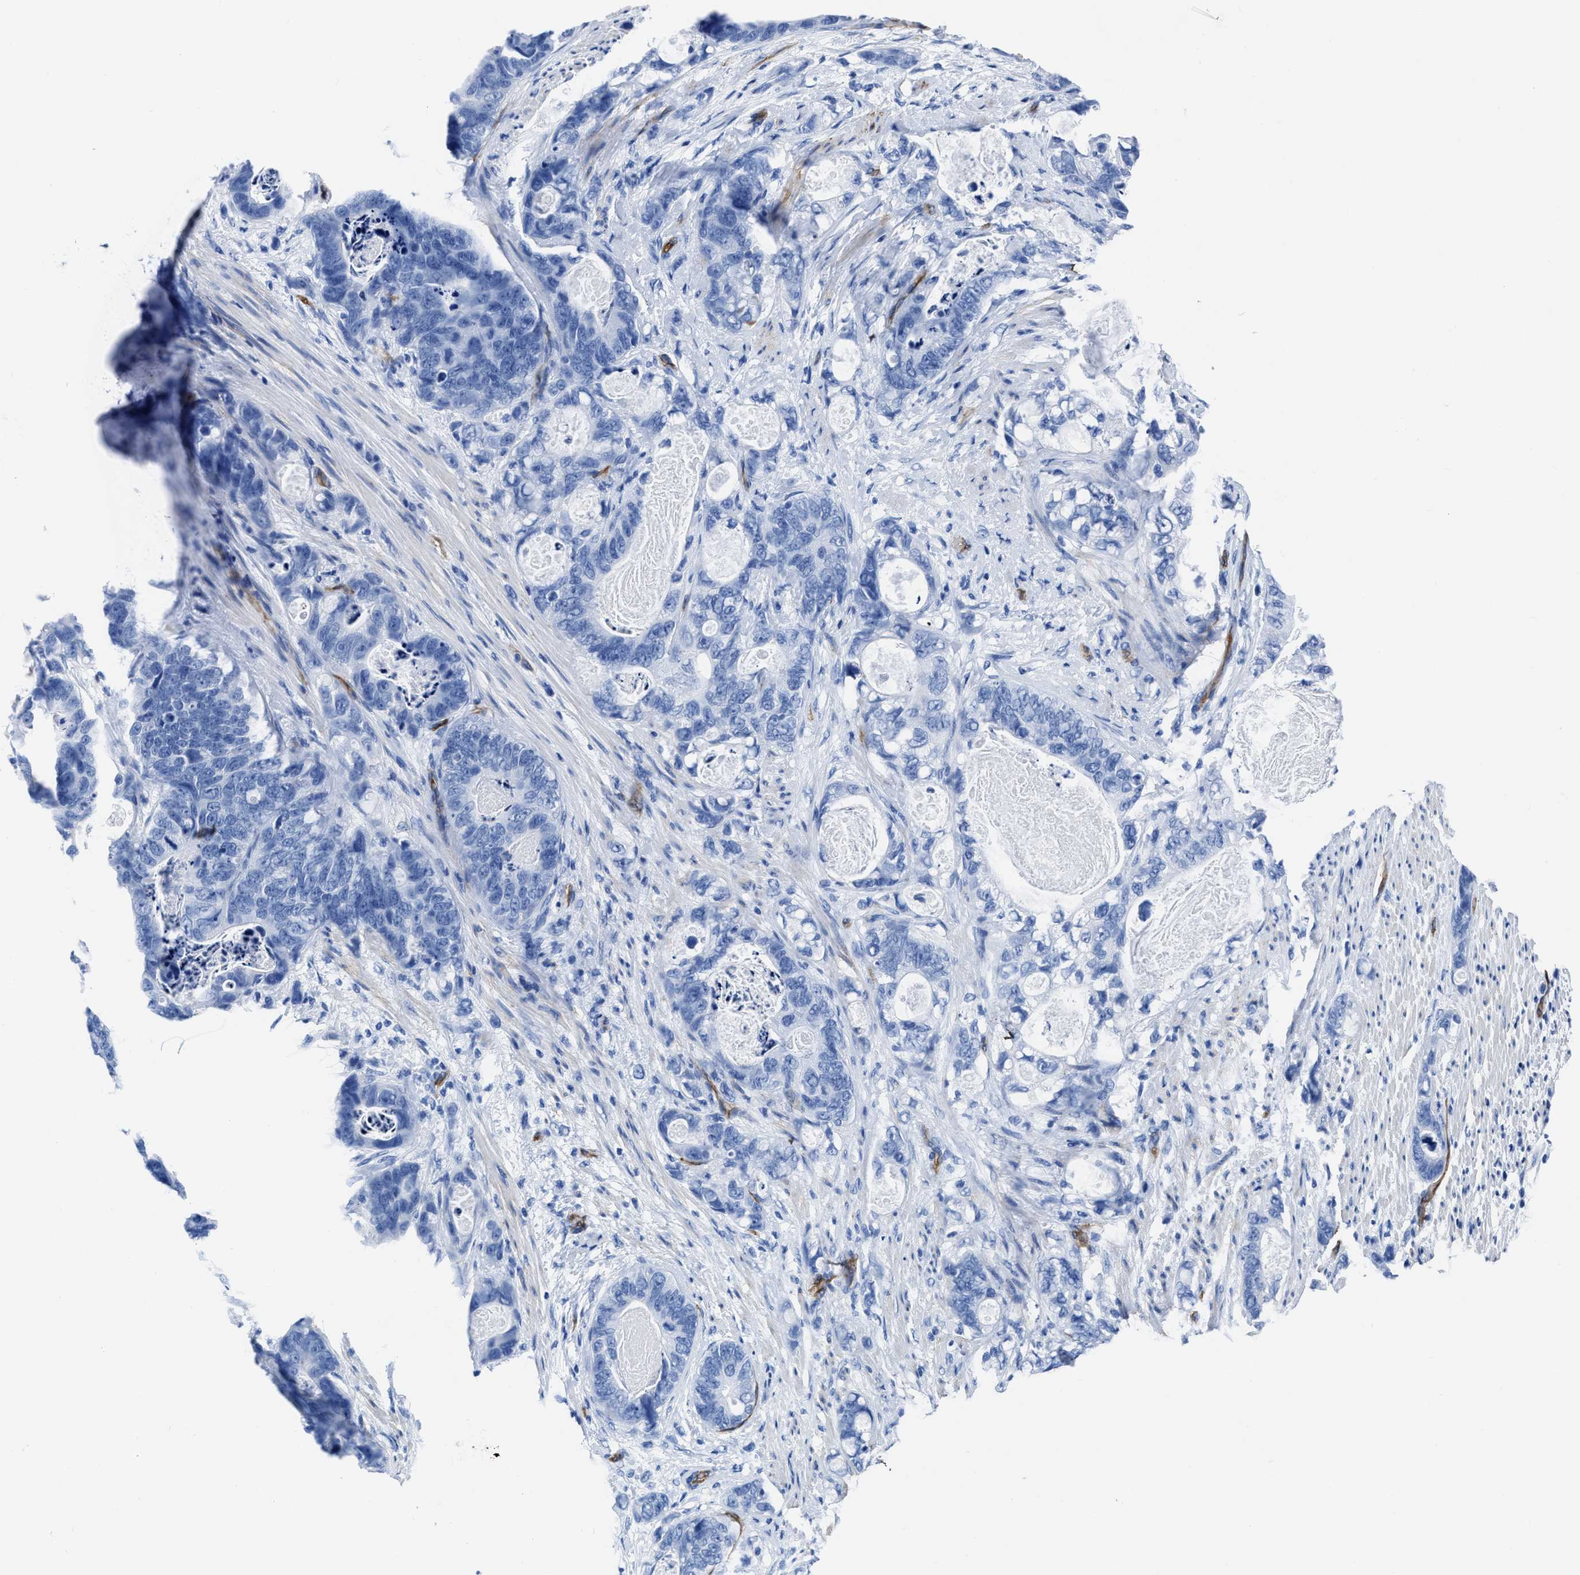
{"staining": {"intensity": "negative", "quantity": "none", "location": "none"}, "tissue": "stomach cancer", "cell_type": "Tumor cells", "image_type": "cancer", "snomed": [{"axis": "morphology", "description": "Normal tissue, NOS"}, {"axis": "morphology", "description": "Adenocarcinoma, NOS"}, {"axis": "topography", "description": "Stomach"}], "caption": "Human adenocarcinoma (stomach) stained for a protein using IHC displays no expression in tumor cells.", "gene": "AQP1", "patient": {"sex": "female", "age": 89}}